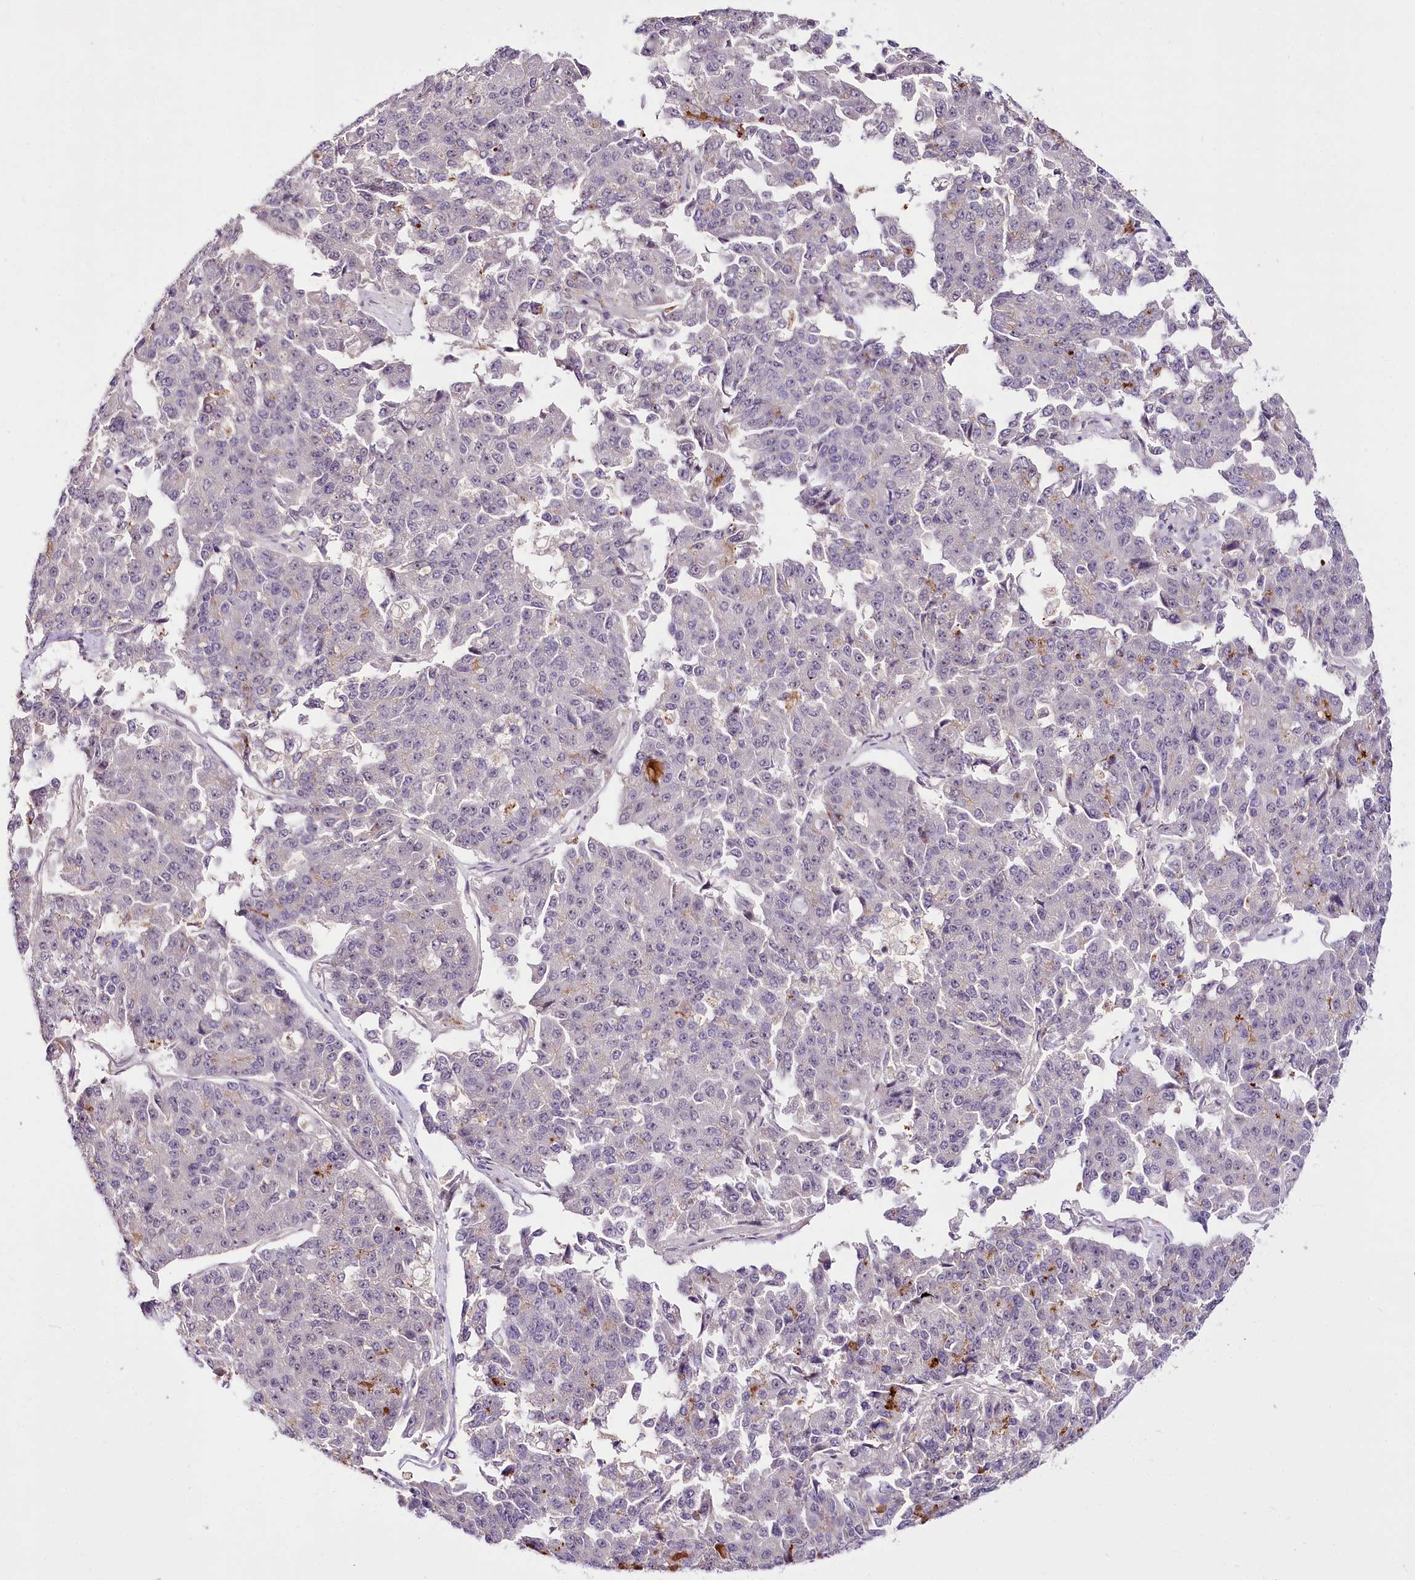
{"staining": {"intensity": "negative", "quantity": "none", "location": "none"}, "tissue": "pancreatic cancer", "cell_type": "Tumor cells", "image_type": "cancer", "snomed": [{"axis": "morphology", "description": "Adenocarcinoma, NOS"}, {"axis": "topography", "description": "Pancreas"}], "caption": "A photomicrograph of human pancreatic cancer (adenocarcinoma) is negative for staining in tumor cells.", "gene": "VWA5A", "patient": {"sex": "male", "age": 50}}